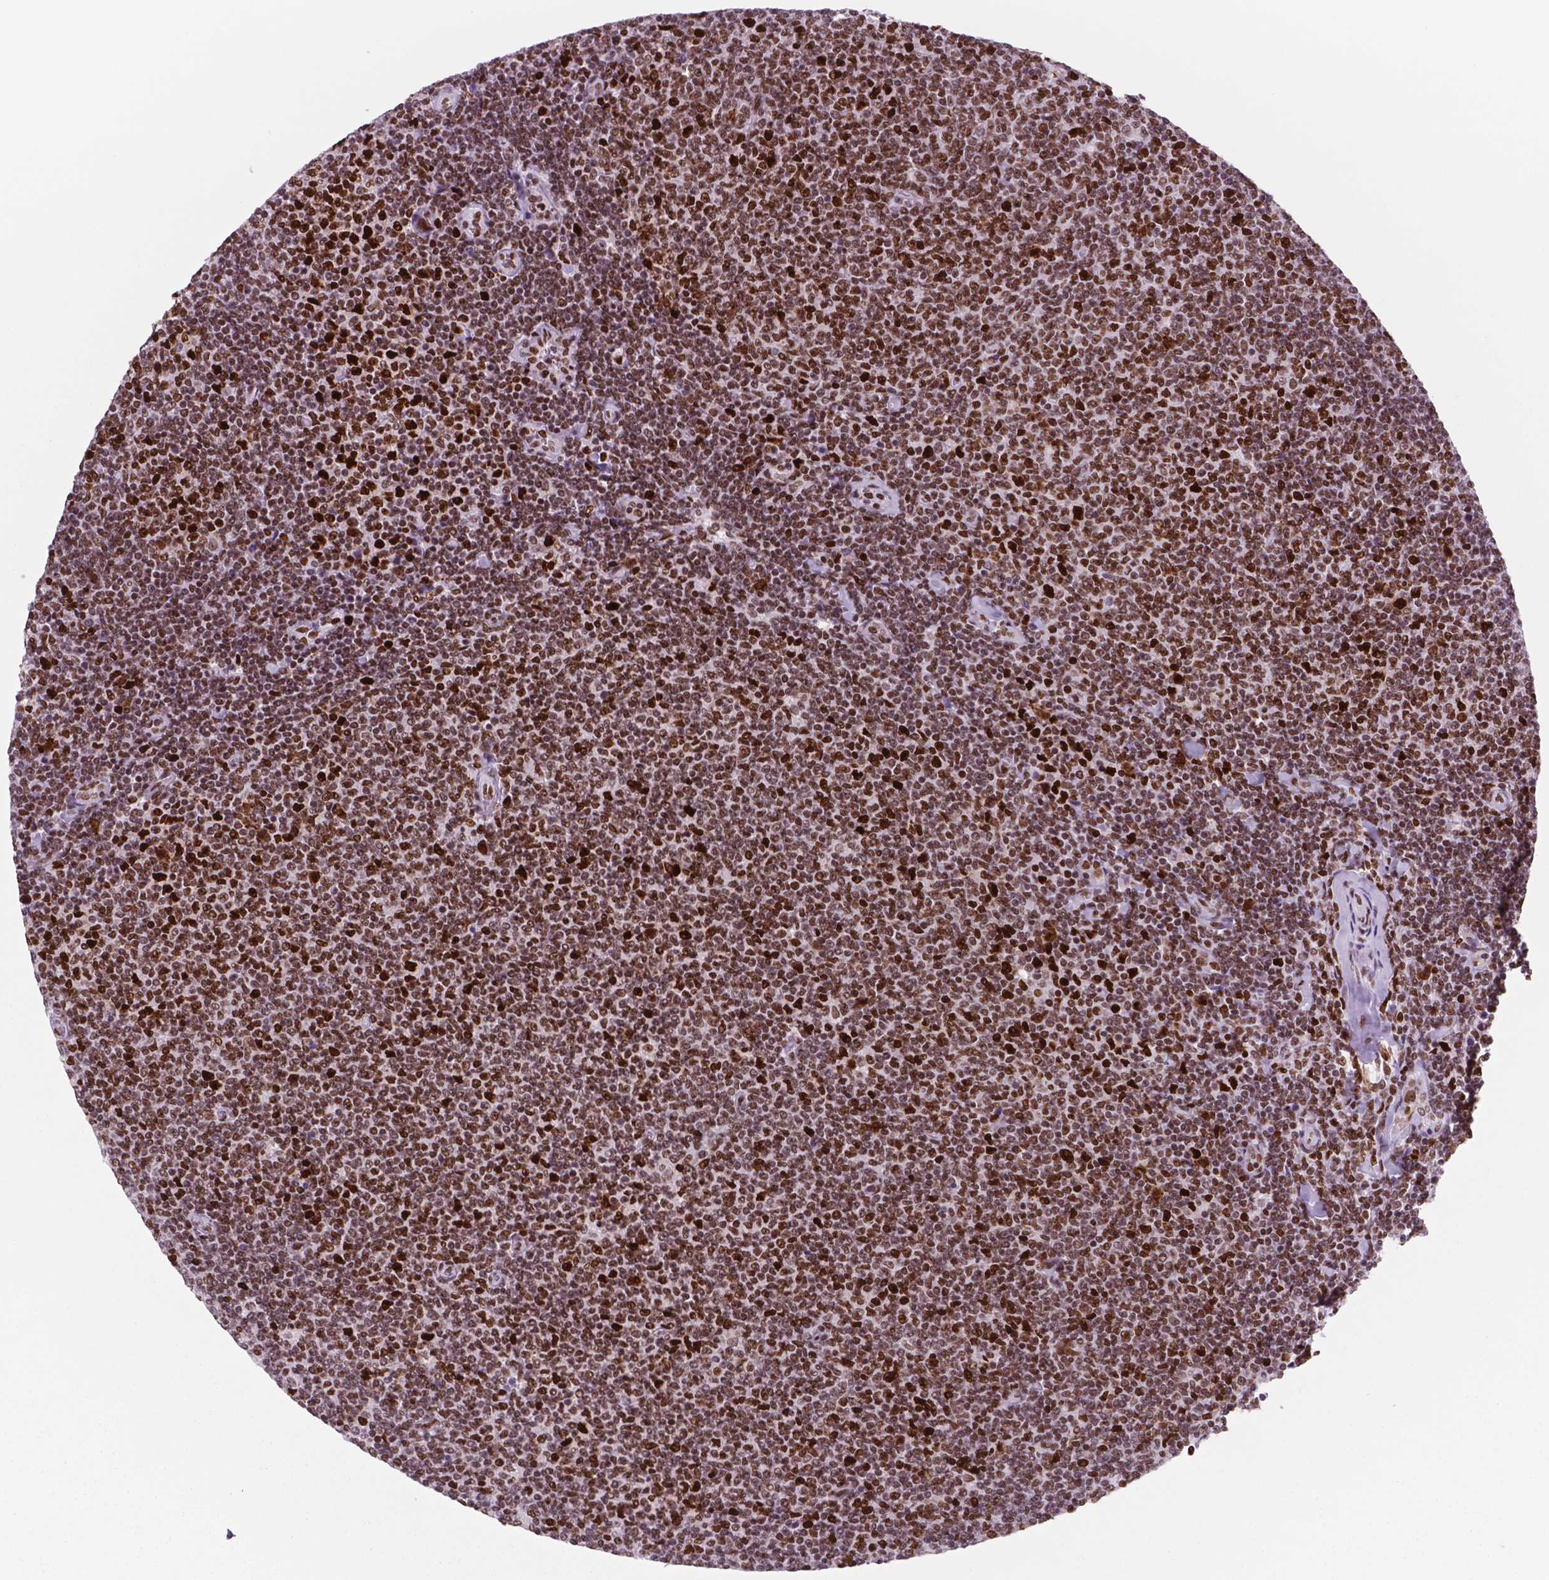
{"staining": {"intensity": "moderate", "quantity": ">75%", "location": "nuclear"}, "tissue": "lymphoma", "cell_type": "Tumor cells", "image_type": "cancer", "snomed": [{"axis": "morphology", "description": "Malignant lymphoma, non-Hodgkin's type, Low grade"}, {"axis": "topography", "description": "Lymph node"}], "caption": "IHC histopathology image of neoplastic tissue: human lymphoma stained using immunohistochemistry shows medium levels of moderate protein expression localized specifically in the nuclear of tumor cells, appearing as a nuclear brown color.", "gene": "MSH6", "patient": {"sex": "male", "age": 52}}